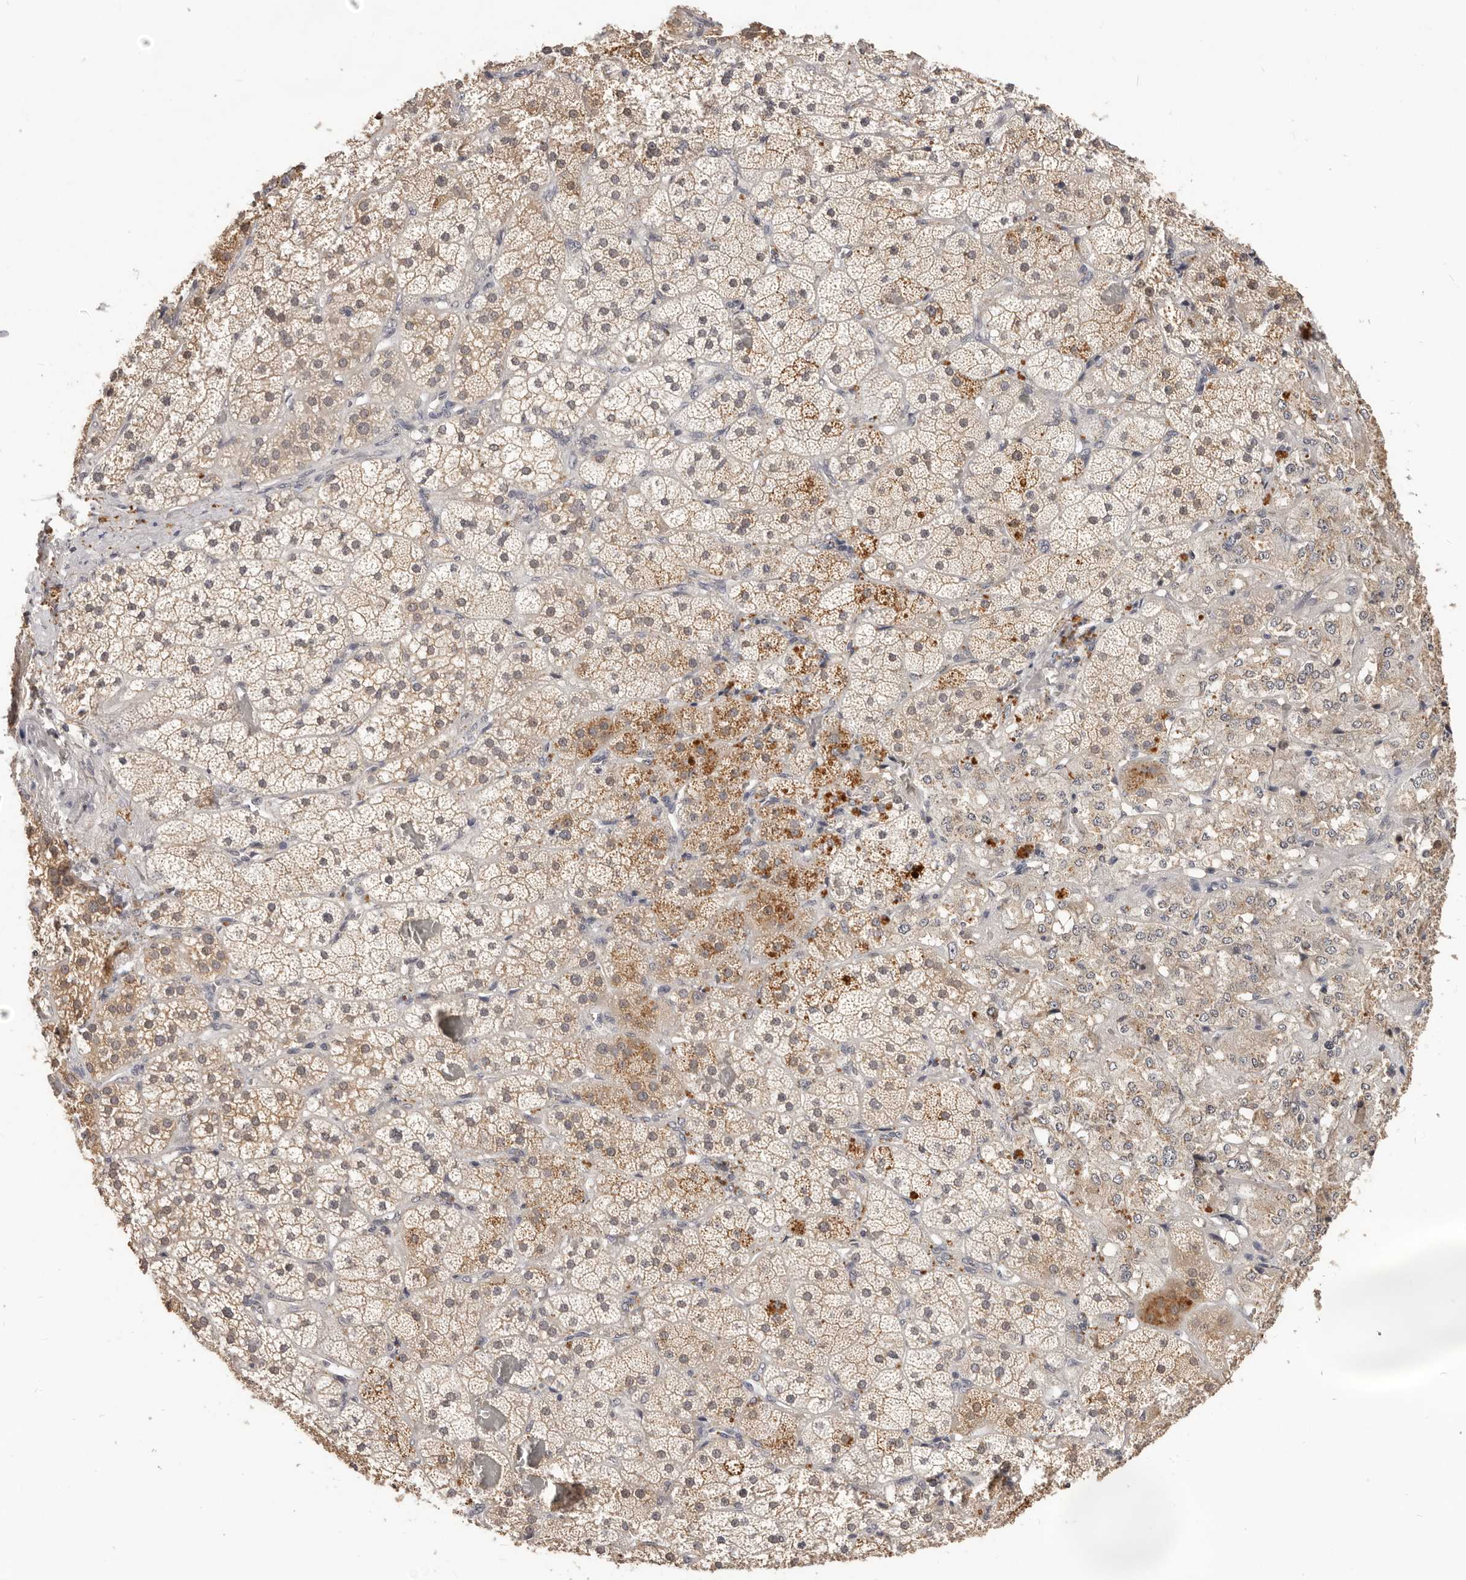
{"staining": {"intensity": "moderate", "quantity": ">75%", "location": "cytoplasmic/membranous,nuclear"}, "tissue": "adrenal gland", "cell_type": "Glandular cells", "image_type": "normal", "snomed": [{"axis": "morphology", "description": "Normal tissue, NOS"}, {"axis": "topography", "description": "Adrenal gland"}], "caption": "DAB (3,3'-diaminobenzidine) immunohistochemical staining of benign adrenal gland shows moderate cytoplasmic/membranous,nuclear protein staining in approximately >75% of glandular cells.", "gene": "TSPAN13", "patient": {"sex": "male", "age": 57}}